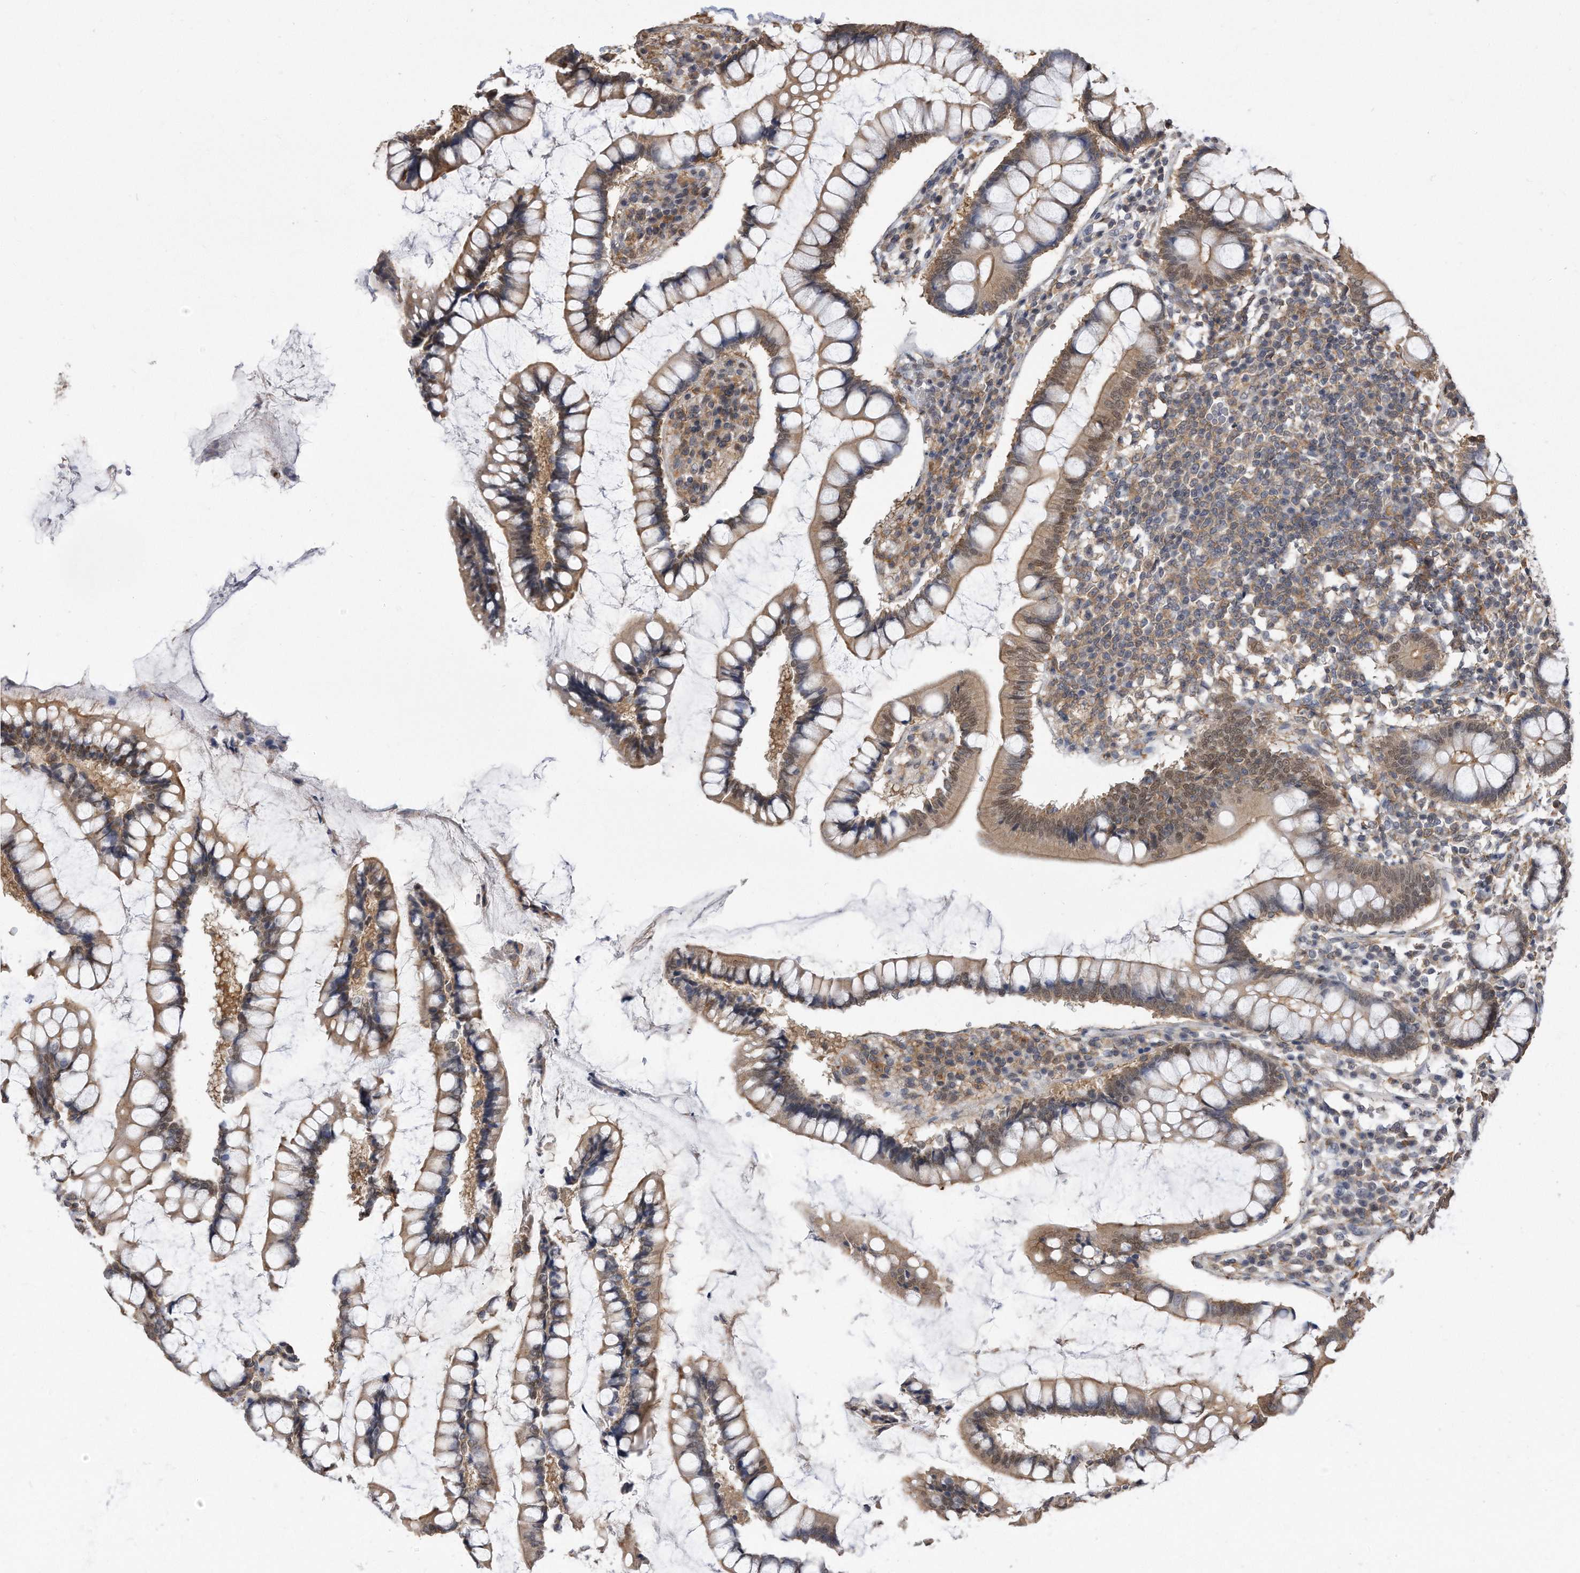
{"staining": {"intensity": "moderate", "quantity": ">75%", "location": "cytoplasmic/membranous"}, "tissue": "colon", "cell_type": "Endothelial cells", "image_type": "normal", "snomed": [{"axis": "morphology", "description": "Normal tissue, NOS"}, {"axis": "topography", "description": "Colon"}], "caption": "Immunohistochemical staining of unremarkable colon displays >75% levels of moderate cytoplasmic/membranous protein staining in approximately >75% of endothelial cells.", "gene": "TCP1", "patient": {"sex": "female", "age": 79}}